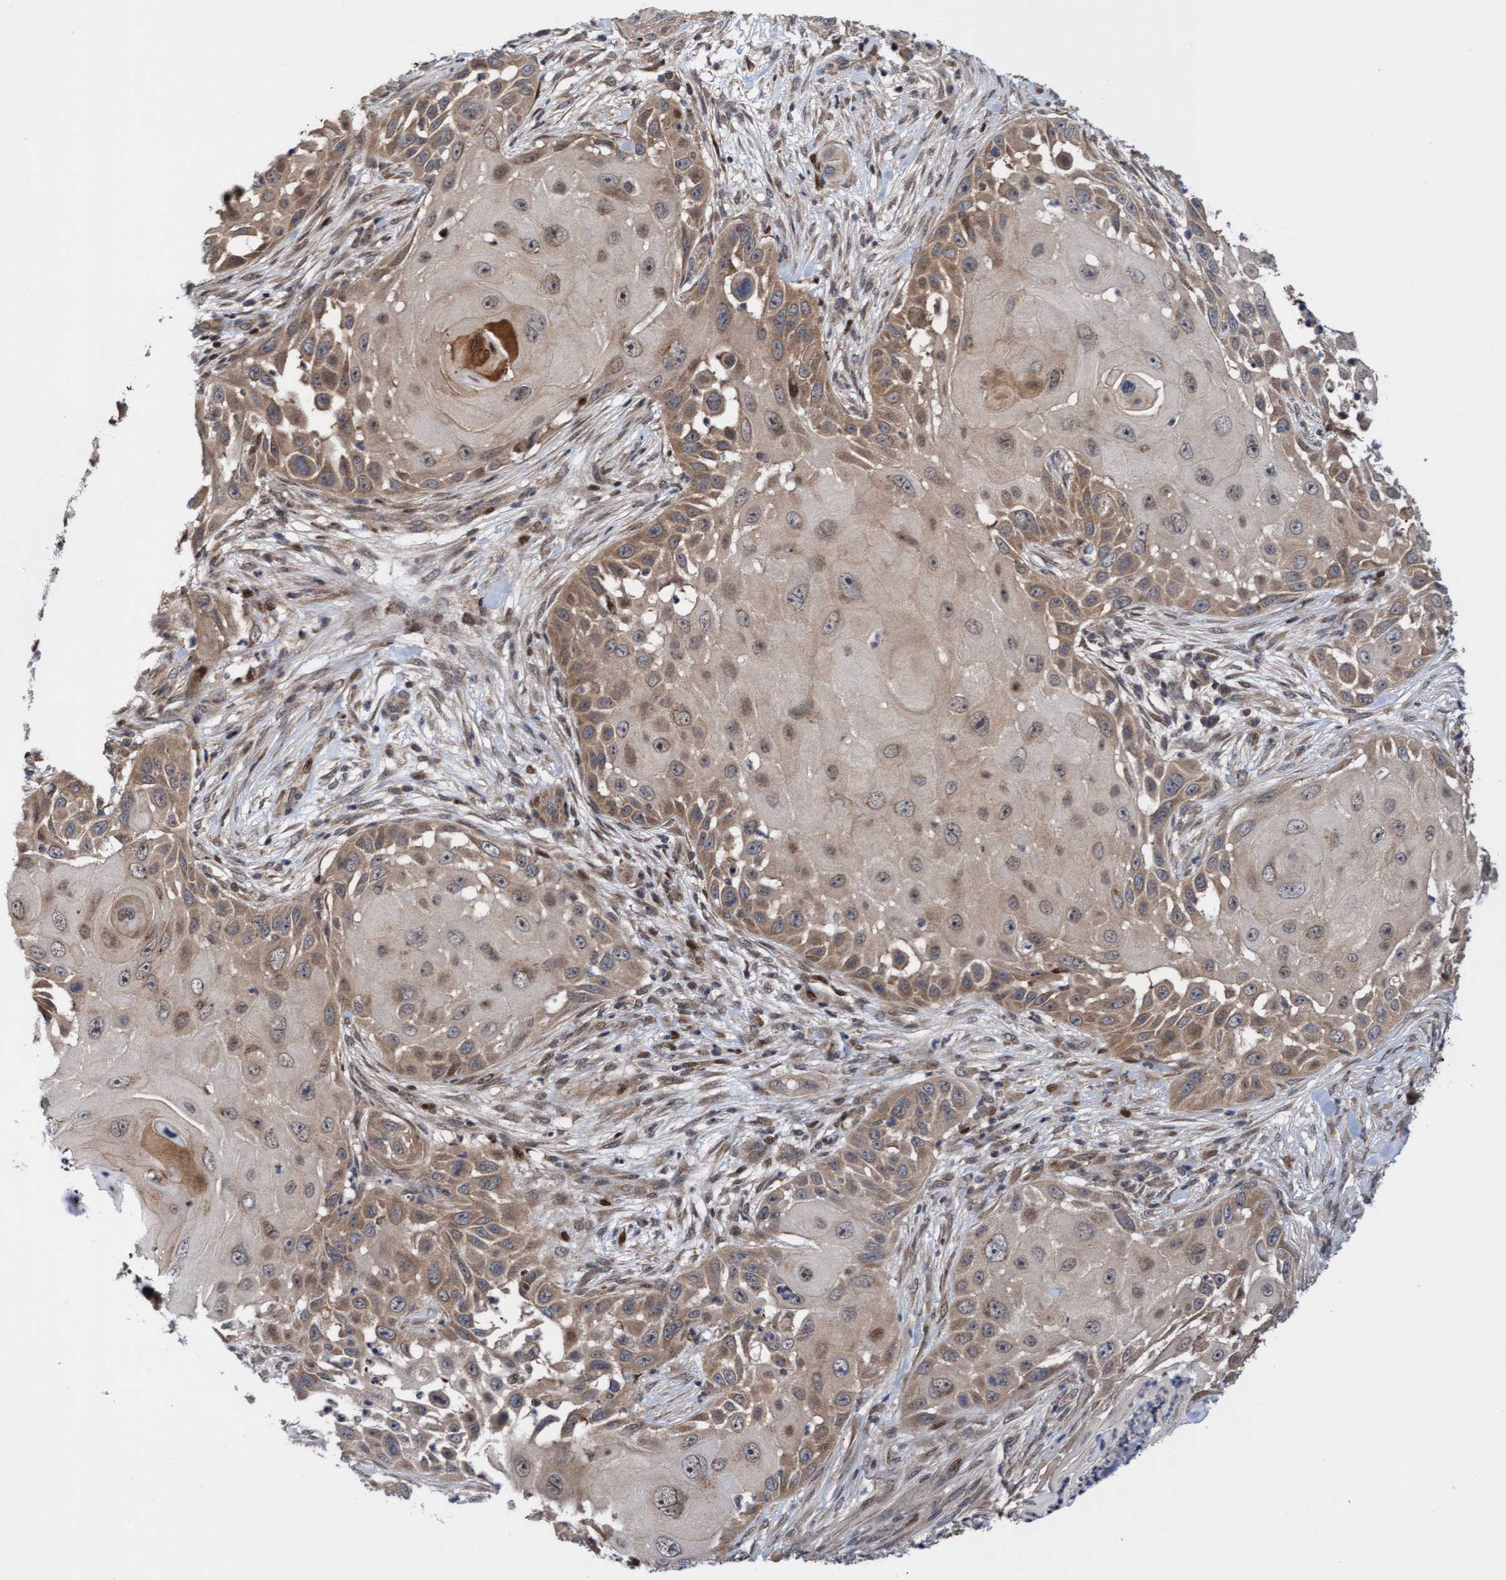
{"staining": {"intensity": "weak", "quantity": ">75%", "location": "cytoplasmic/membranous"}, "tissue": "skin cancer", "cell_type": "Tumor cells", "image_type": "cancer", "snomed": [{"axis": "morphology", "description": "Squamous cell carcinoma, NOS"}, {"axis": "topography", "description": "Skin"}], "caption": "Skin squamous cell carcinoma tissue demonstrates weak cytoplasmic/membranous staining in approximately >75% of tumor cells, visualized by immunohistochemistry.", "gene": "ITFG1", "patient": {"sex": "female", "age": 44}}